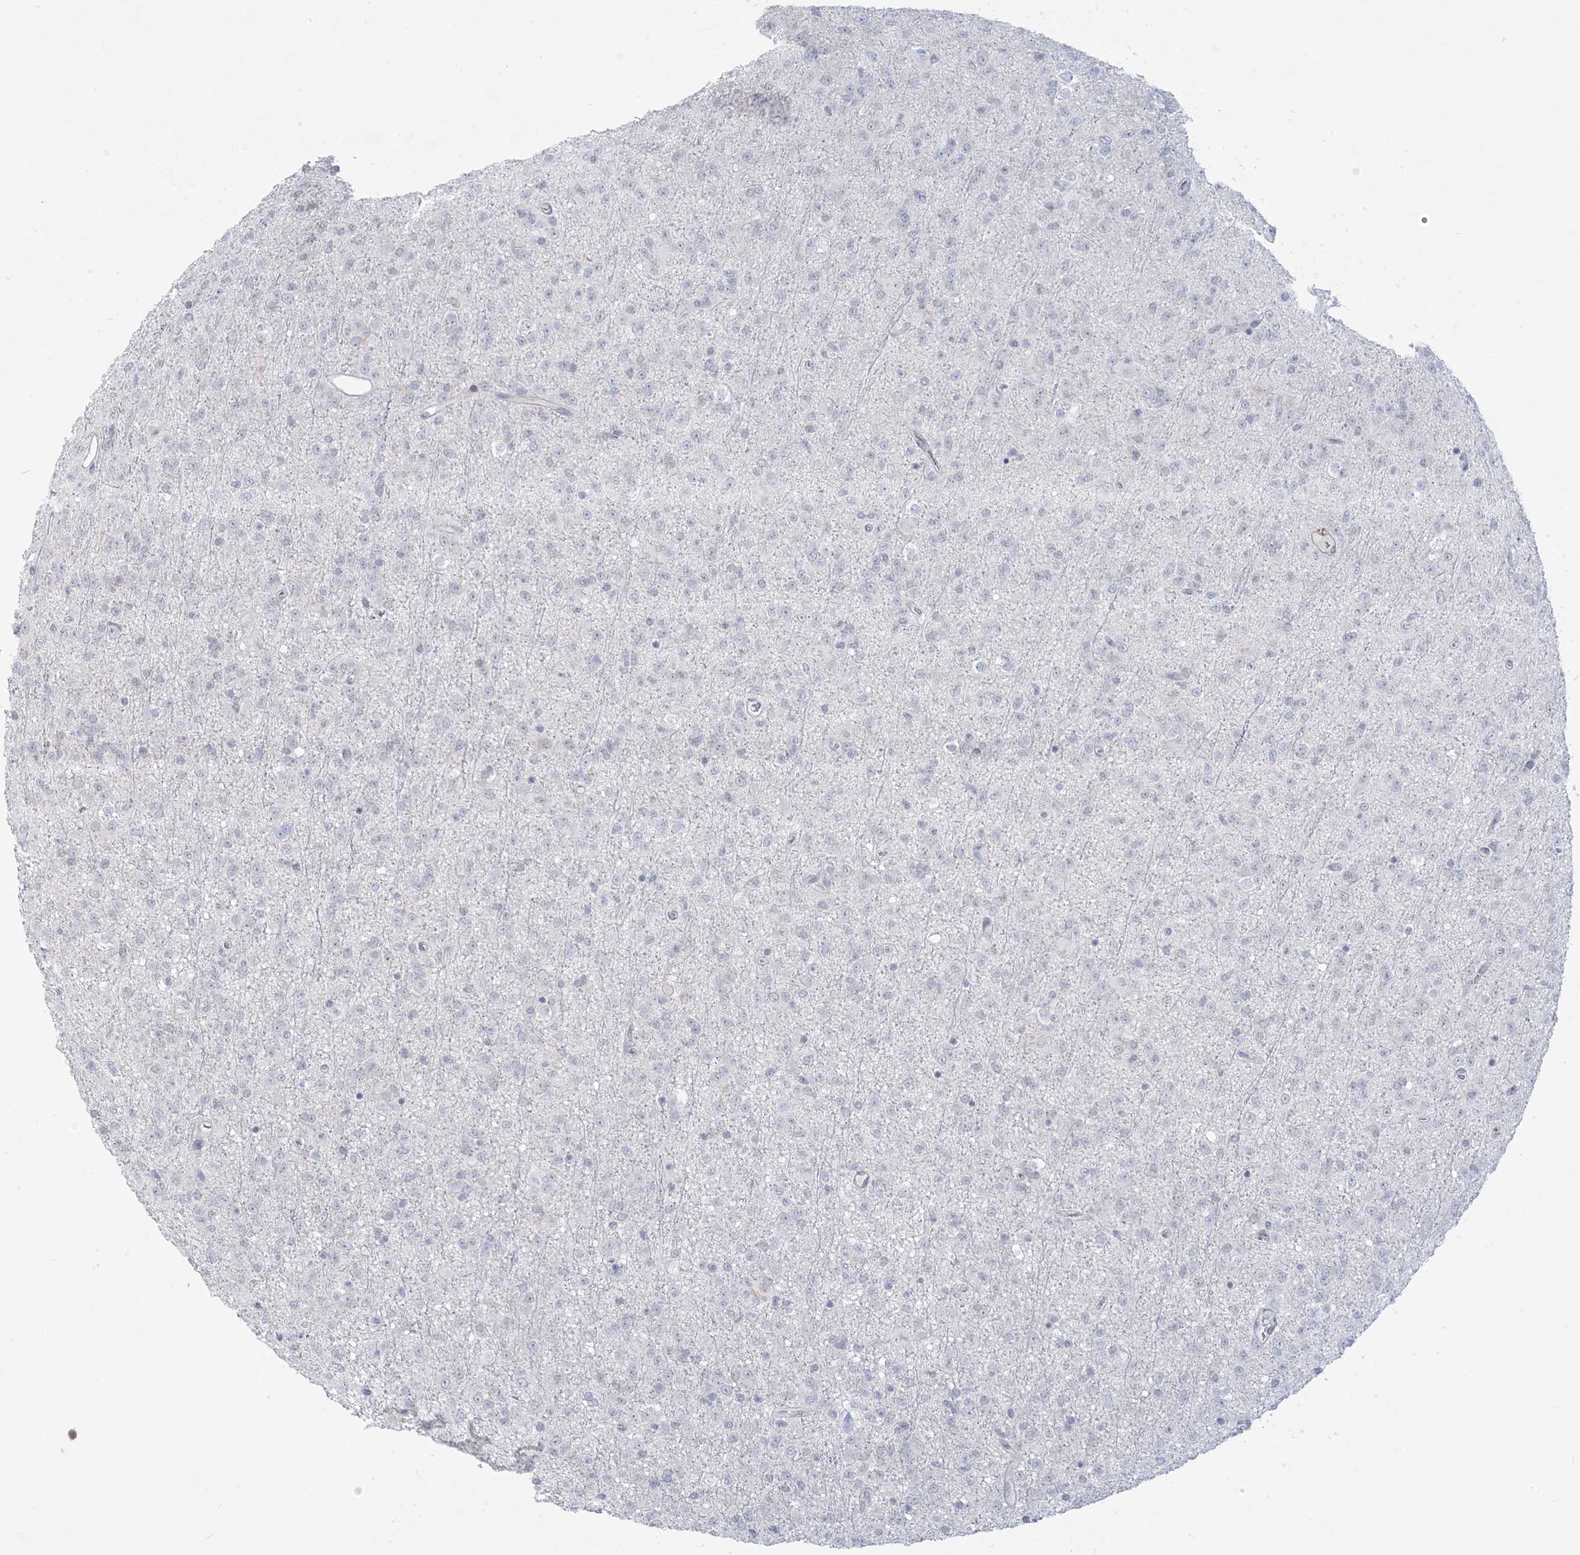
{"staining": {"intensity": "negative", "quantity": "none", "location": "none"}, "tissue": "glioma", "cell_type": "Tumor cells", "image_type": "cancer", "snomed": [{"axis": "morphology", "description": "Glioma, malignant, Low grade"}, {"axis": "topography", "description": "Brain"}], "caption": "A high-resolution image shows immunohistochemistry (IHC) staining of glioma, which reveals no significant expression in tumor cells.", "gene": "HOMEZ", "patient": {"sex": "male", "age": 65}}